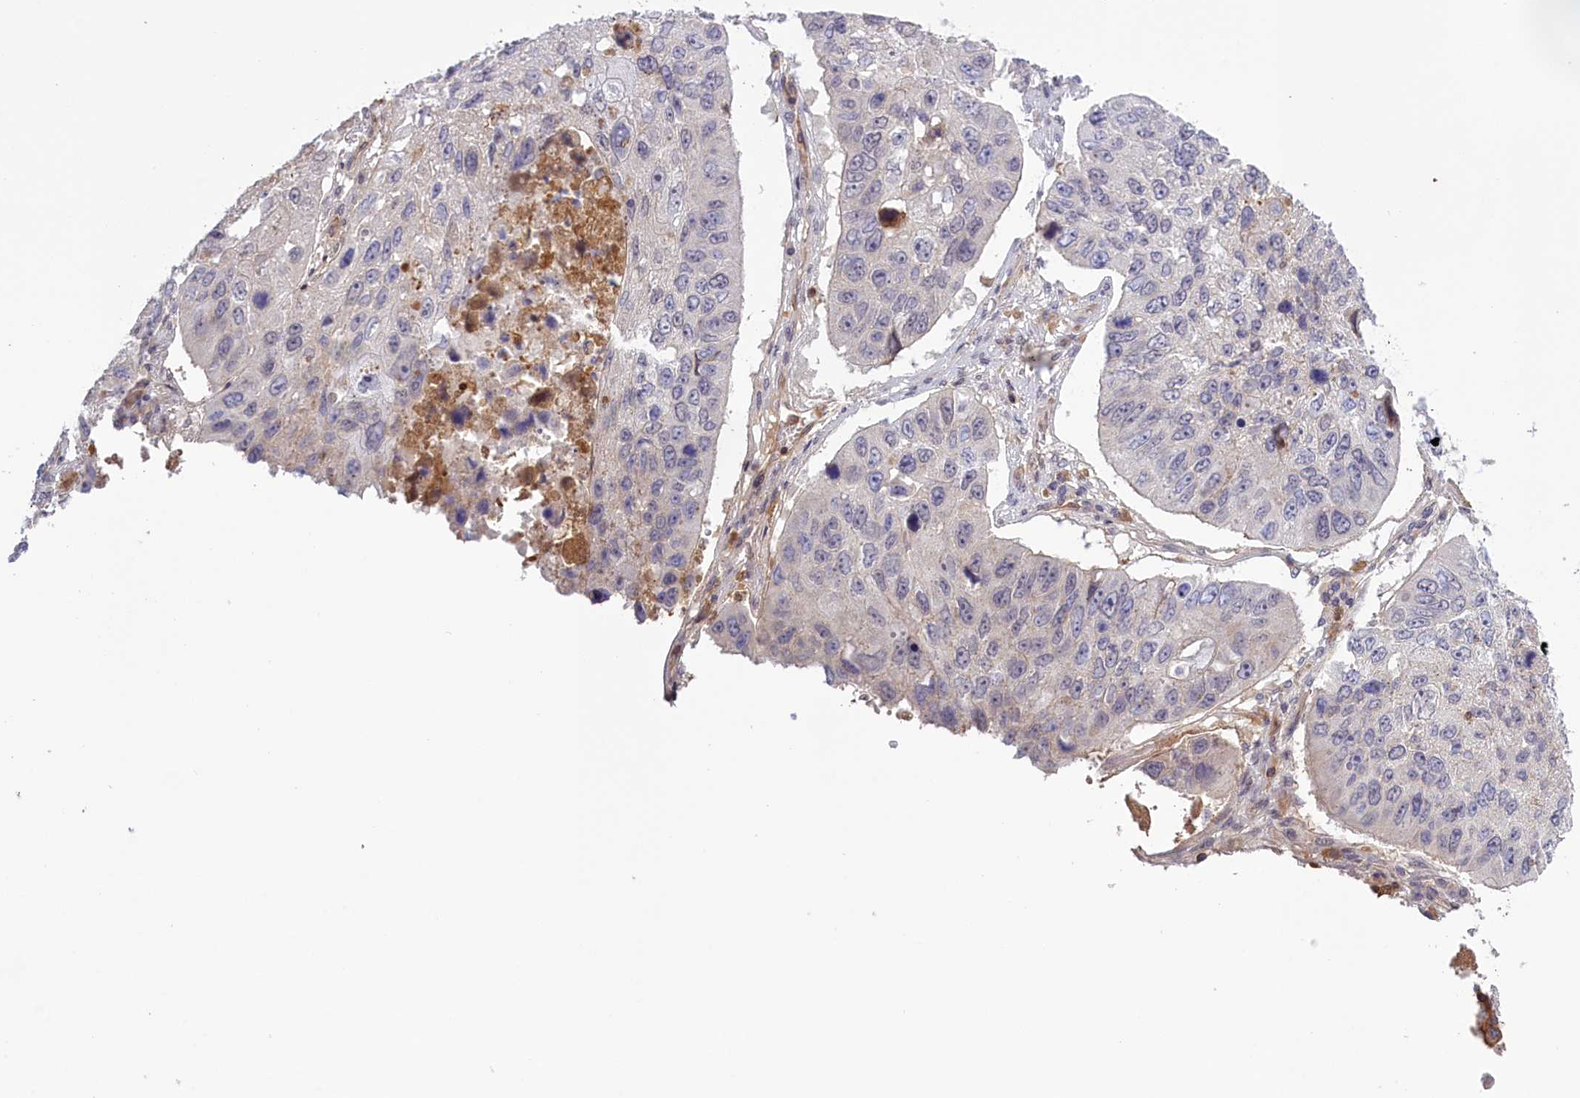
{"staining": {"intensity": "negative", "quantity": "none", "location": "none"}, "tissue": "lung cancer", "cell_type": "Tumor cells", "image_type": "cancer", "snomed": [{"axis": "morphology", "description": "Squamous cell carcinoma, NOS"}, {"axis": "topography", "description": "Lung"}], "caption": "High magnification brightfield microscopy of squamous cell carcinoma (lung) stained with DAB (brown) and counterstained with hematoxylin (blue): tumor cells show no significant staining.", "gene": "RRAD", "patient": {"sex": "male", "age": 61}}